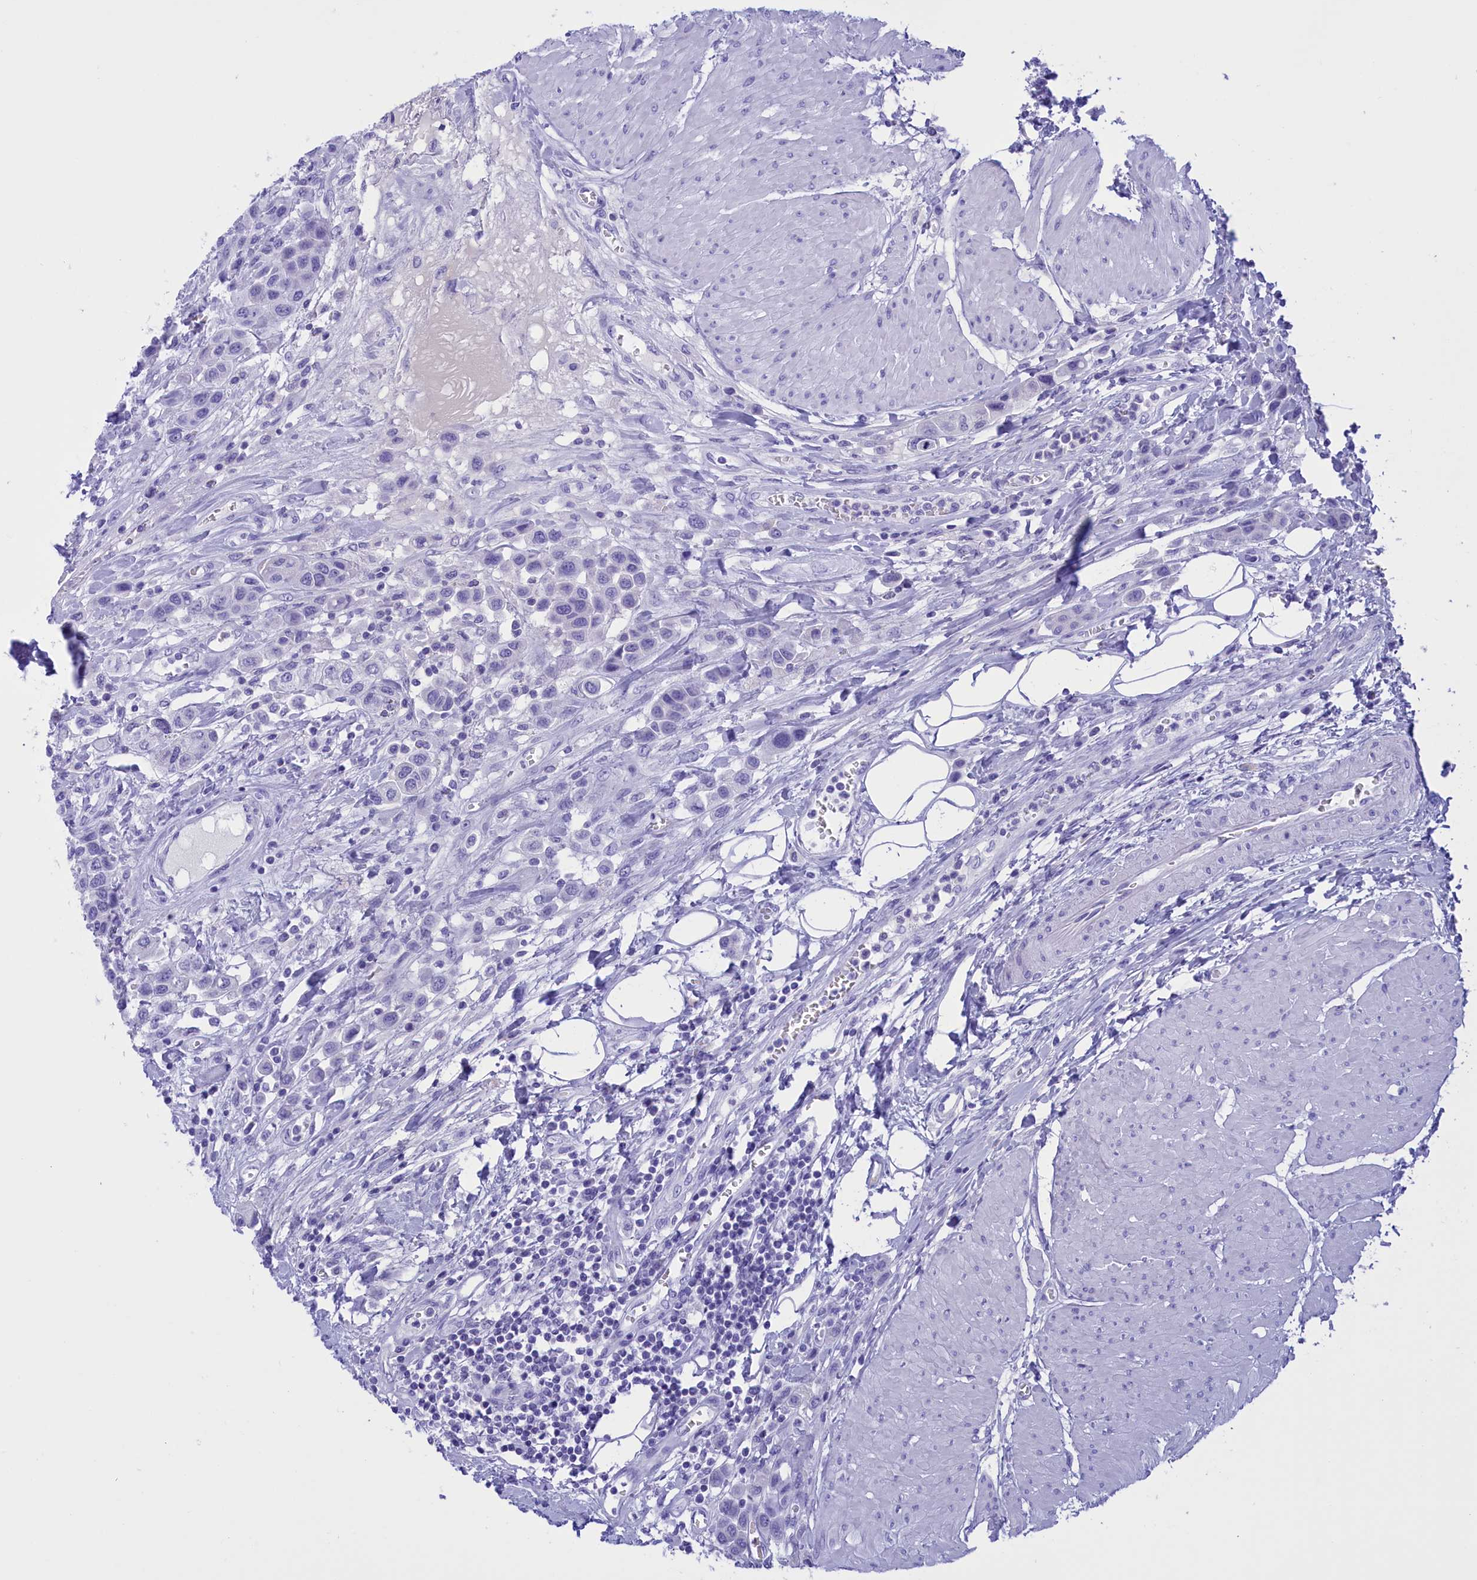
{"staining": {"intensity": "negative", "quantity": "none", "location": "none"}, "tissue": "urothelial cancer", "cell_type": "Tumor cells", "image_type": "cancer", "snomed": [{"axis": "morphology", "description": "Urothelial carcinoma, High grade"}, {"axis": "topography", "description": "Urinary bladder"}], "caption": "This is an immunohistochemistry micrograph of human high-grade urothelial carcinoma. There is no expression in tumor cells.", "gene": "BRI3", "patient": {"sex": "male", "age": 50}}